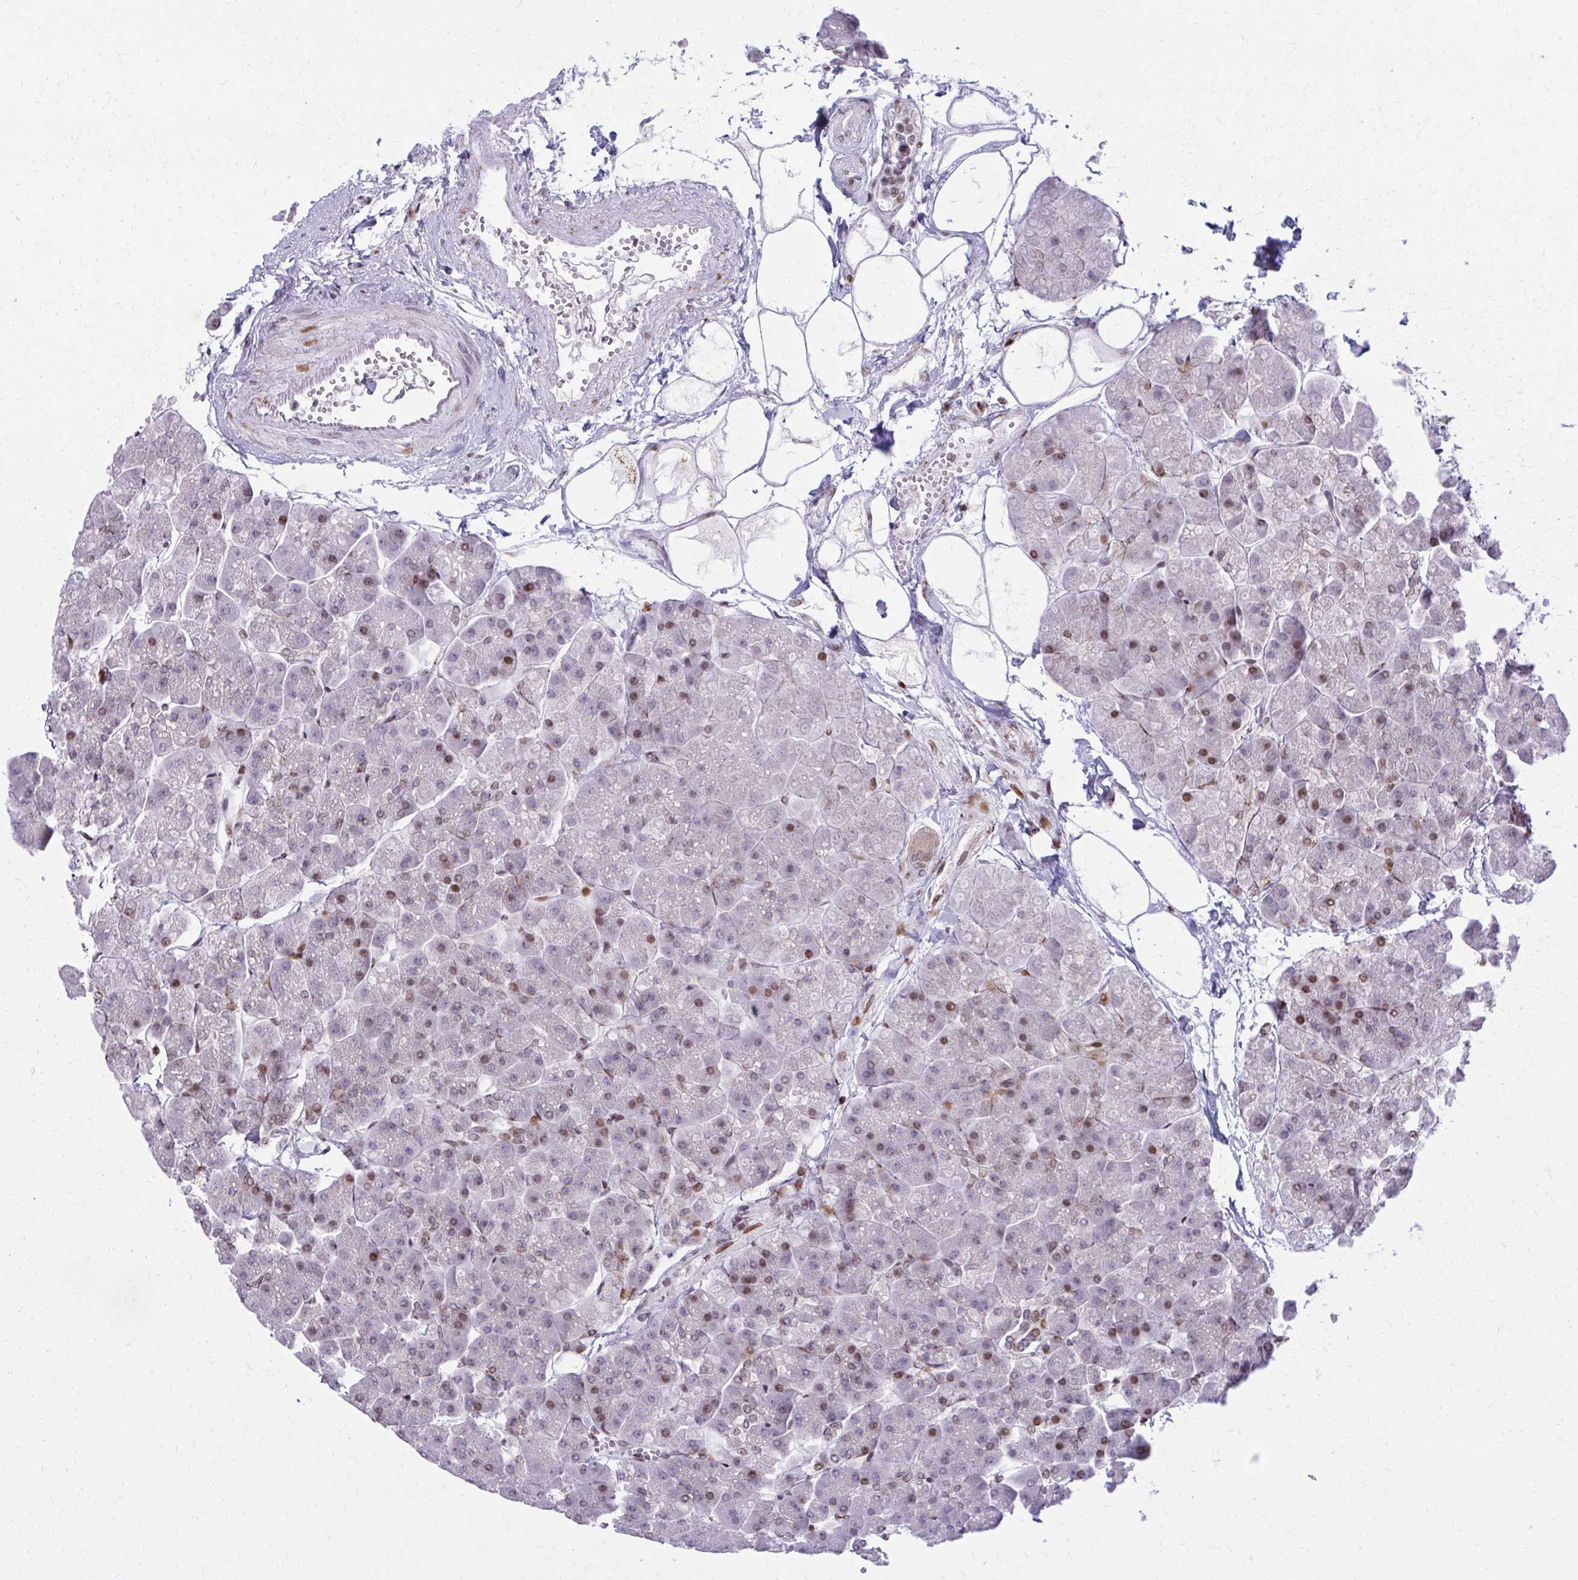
{"staining": {"intensity": "moderate", "quantity": "25%-75%", "location": "nuclear"}, "tissue": "pancreas", "cell_type": "Exocrine glandular cells", "image_type": "normal", "snomed": [{"axis": "morphology", "description": "Normal tissue, NOS"}, {"axis": "topography", "description": "Pancreas"}, {"axis": "topography", "description": "Peripheral nerve tissue"}], "caption": "About 25%-75% of exocrine glandular cells in normal human pancreas reveal moderate nuclear protein positivity as visualized by brown immunohistochemical staining.", "gene": "AP5M1", "patient": {"sex": "male", "age": 54}}